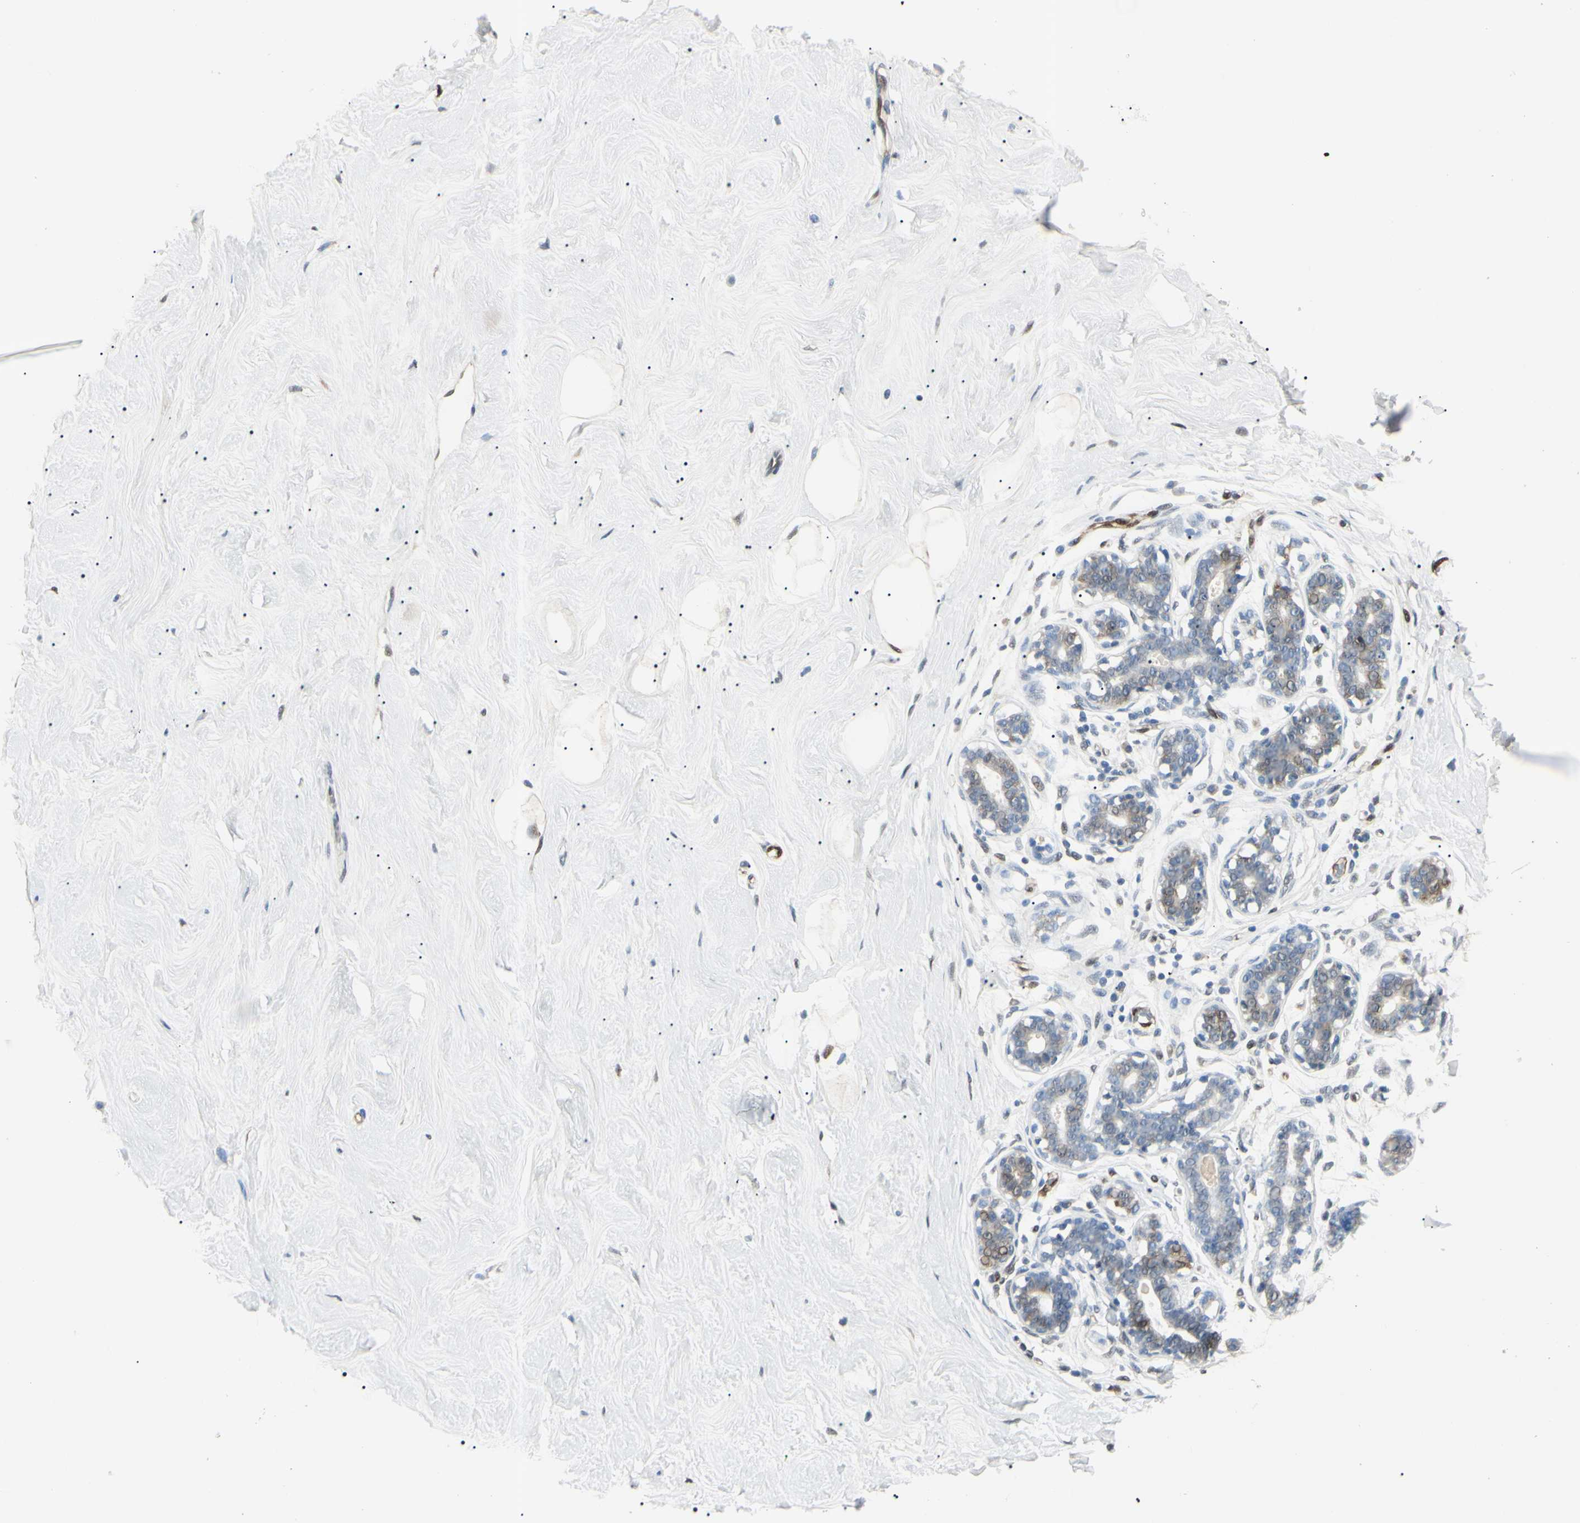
{"staining": {"intensity": "weak", "quantity": "25%-75%", "location": "cytoplasmic/membranous,nuclear"}, "tissue": "breast", "cell_type": "Adipocytes", "image_type": "normal", "snomed": [{"axis": "morphology", "description": "Normal tissue, NOS"}, {"axis": "topography", "description": "Breast"}], "caption": "A high-resolution image shows IHC staining of benign breast, which demonstrates weak cytoplasmic/membranous,nuclear staining in about 25%-75% of adipocytes.", "gene": "AKR1C3", "patient": {"sex": "female", "age": 23}}